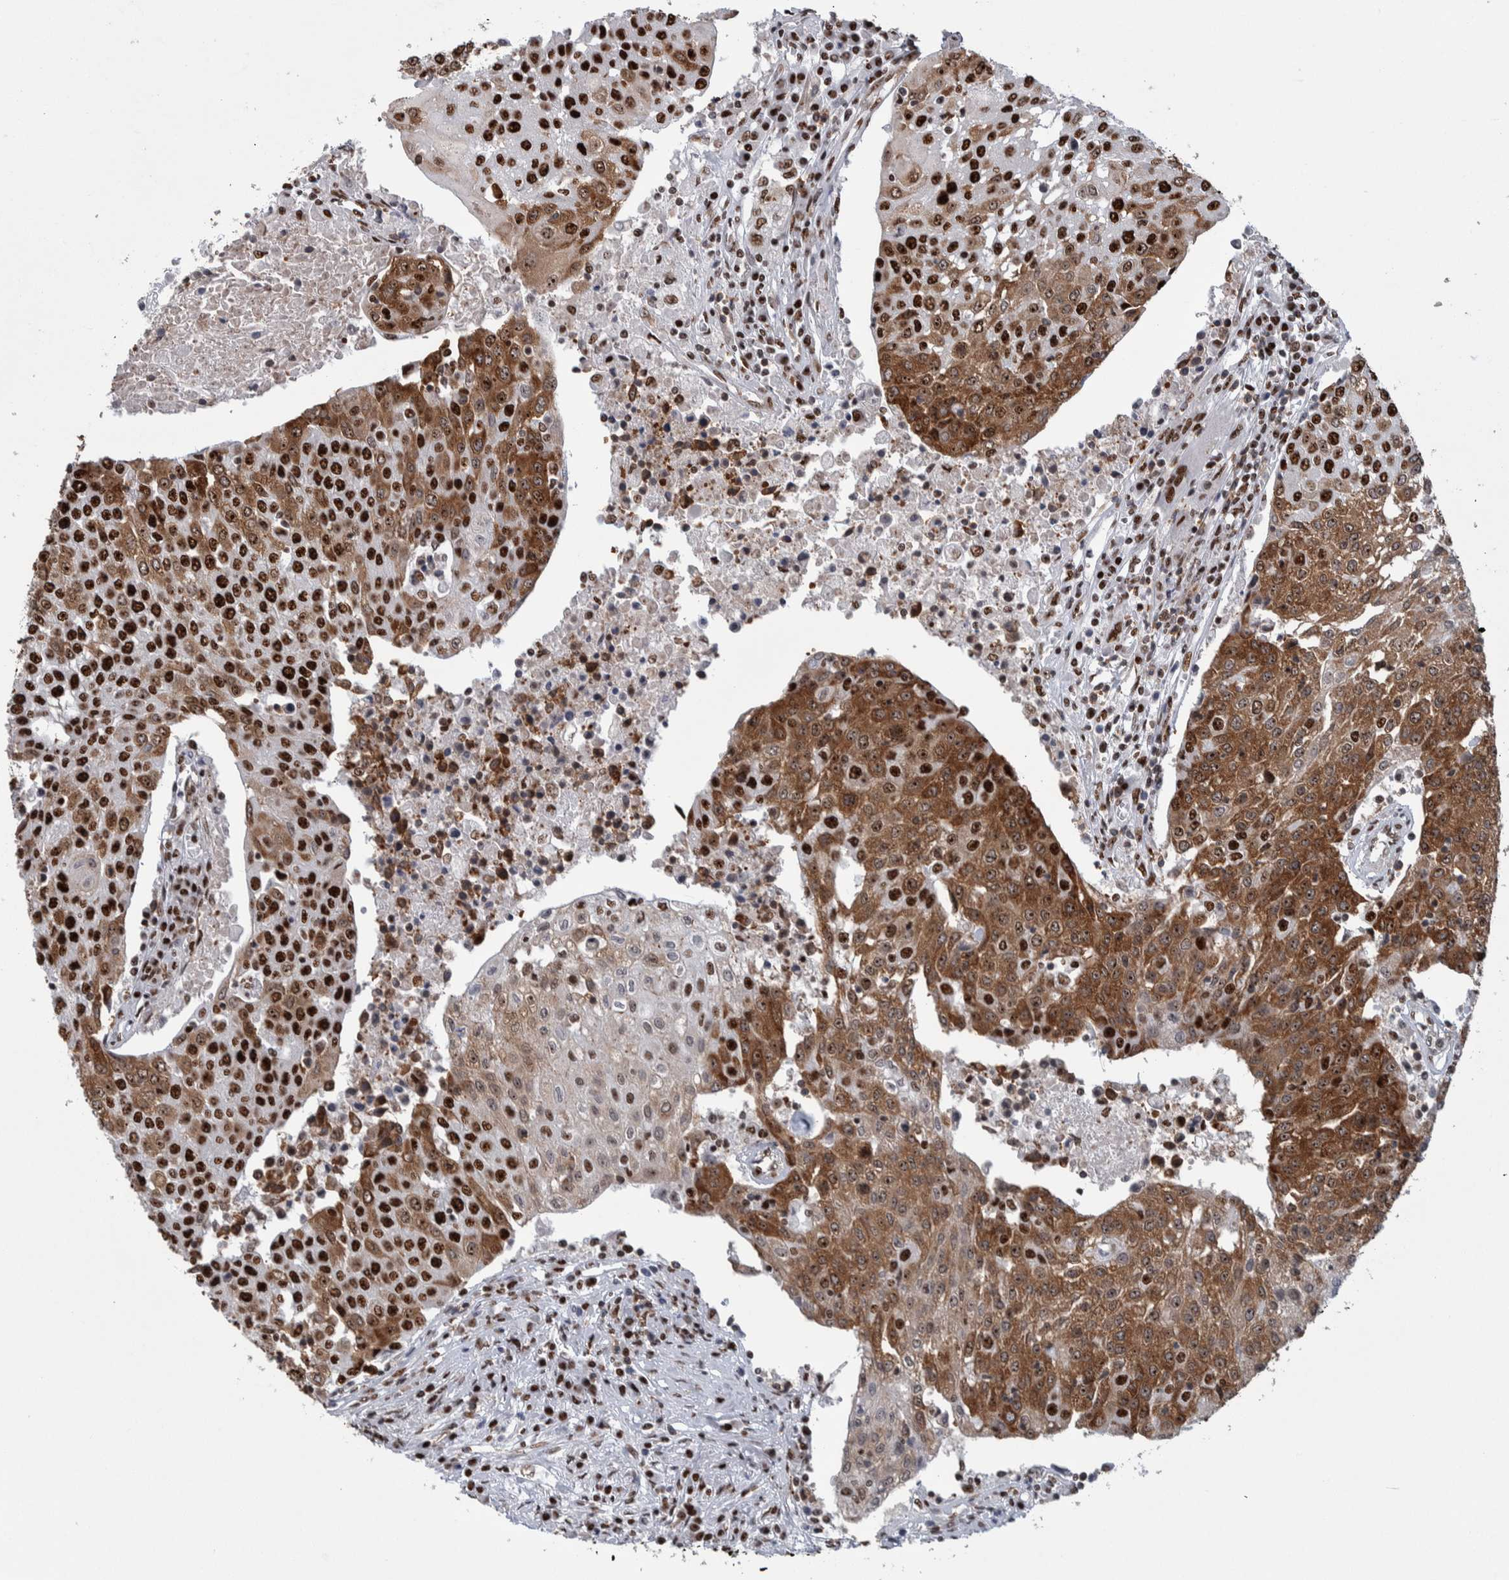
{"staining": {"intensity": "strong", "quantity": ">75%", "location": "cytoplasmic/membranous,nuclear"}, "tissue": "urothelial cancer", "cell_type": "Tumor cells", "image_type": "cancer", "snomed": [{"axis": "morphology", "description": "Urothelial carcinoma, High grade"}, {"axis": "topography", "description": "Urinary bladder"}], "caption": "Immunohistochemistry image of neoplastic tissue: human urothelial carcinoma (high-grade) stained using immunohistochemistry (IHC) displays high levels of strong protein expression localized specifically in the cytoplasmic/membranous and nuclear of tumor cells, appearing as a cytoplasmic/membranous and nuclear brown color.", "gene": "NCL", "patient": {"sex": "female", "age": 85}}